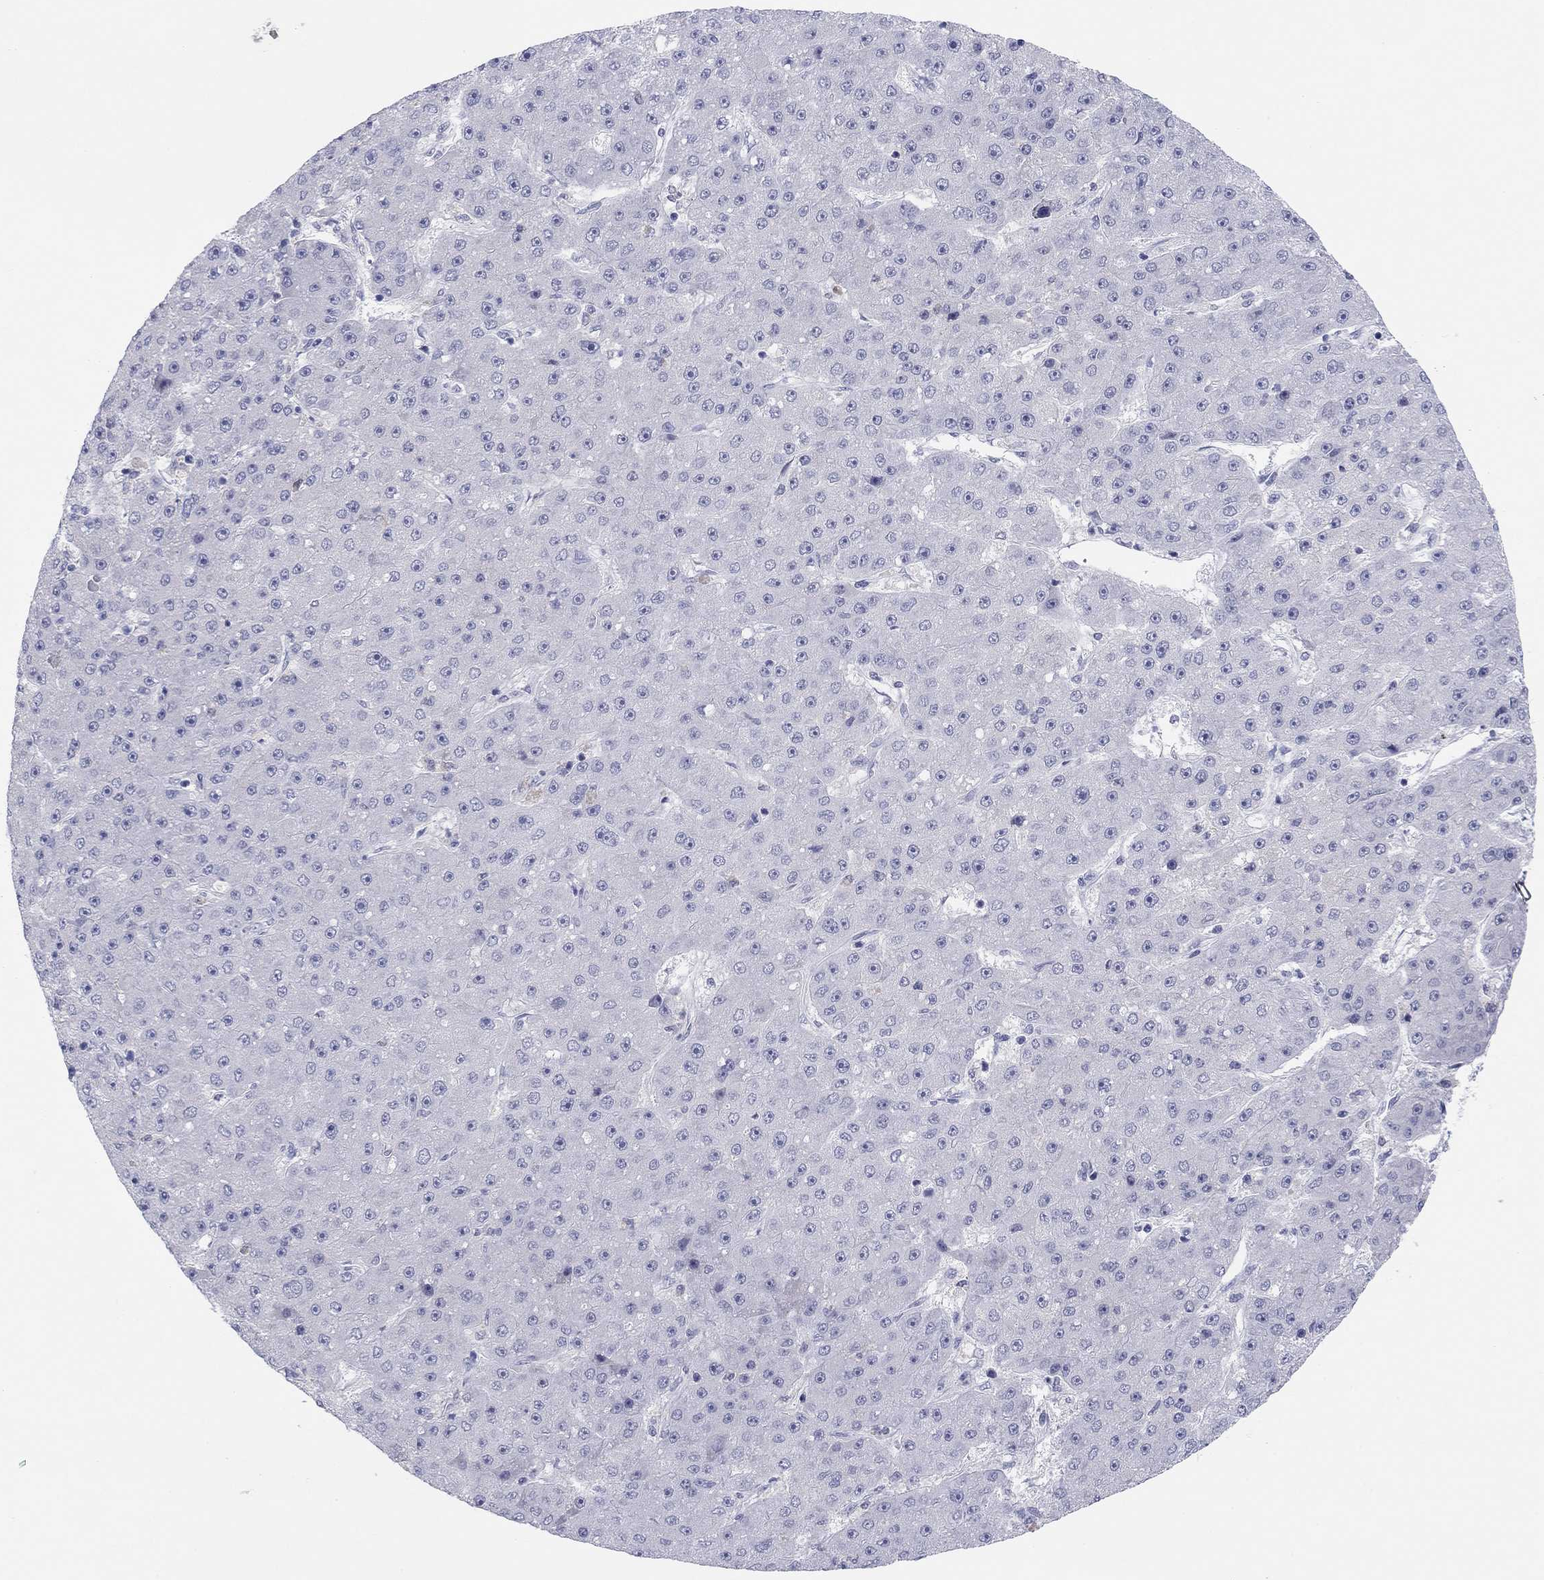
{"staining": {"intensity": "negative", "quantity": "none", "location": "none"}, "tissue": "liver cancer", "cell_type": "Tumor cells", "image_type": "cancer", "snomed": [{"axis": "morphology", "description": "Carcinoma, Hepatocellular, NOS"}, {"axis": "topography", "description": "Liver"}], "caption": "Micrograph shows no significant protein positivity in tumor cells of liver cancer (hepatocellular carcinoma).", "gene": "PDXK", "patient": {"sex": "male", "age": 67}}